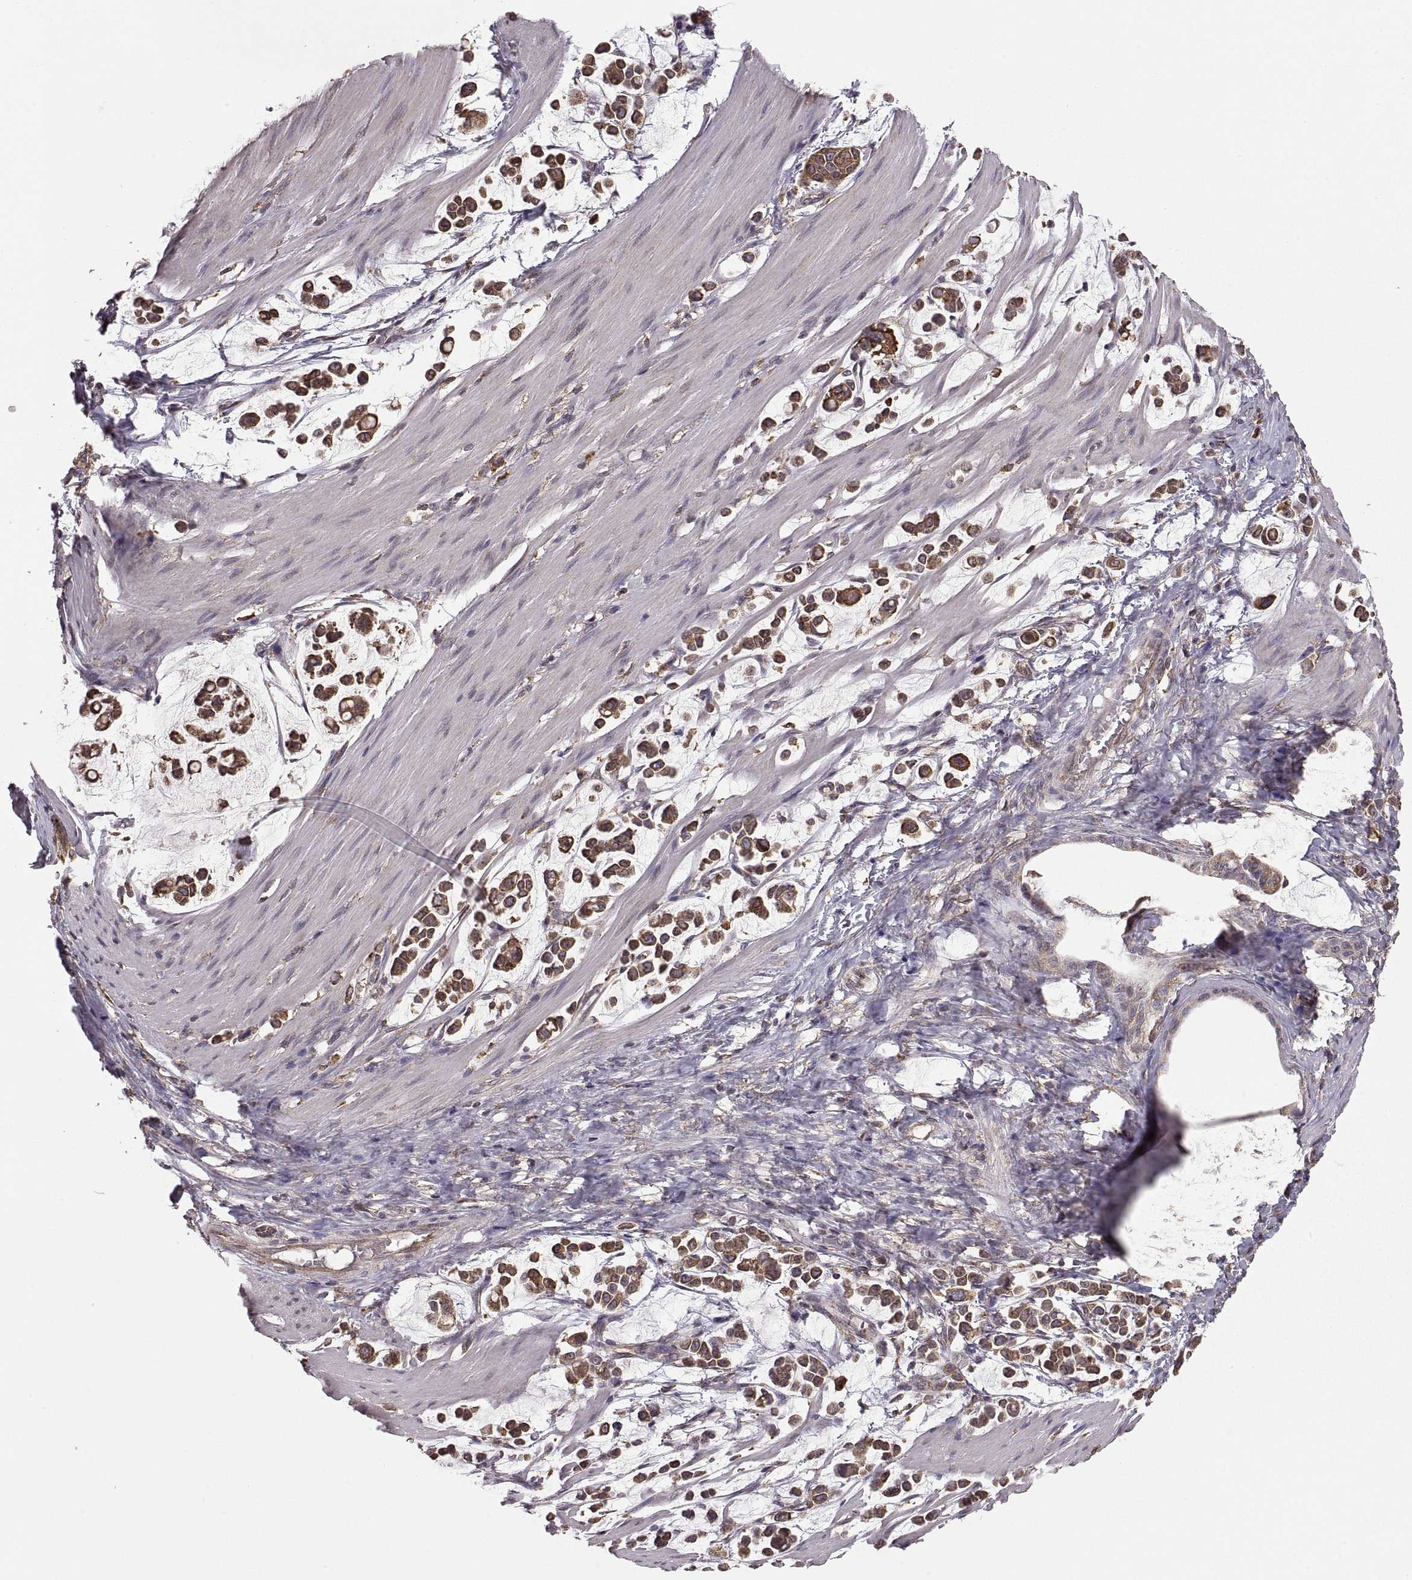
{"staining": {"intensity": "strong", "quantity": ">75%", "location": "cytoplasmic/membranous"}, "tissue": "stomach cancer", "cell_type": "Tumor cells", "image_type": "cancer", "snomed": [{"axis": "morphology", "description": "Adenocarcinoma, NOS"}, {"axis": "topography", "description": "Stomach"}], "caption": "Immunohistochemical staining of stomach cancer (adenocarcinoma) demonstrates high levels of strong cytoplasmic/membranous protein staining in approximately >75% of tumor cells. (Stains: DAB (3,3'-diaminobenzidine) in brown, nuclei in blue, Microscopy: brightfield microscopy at high magnification).", "gene": "PDIA3", "patient": {"sex": "male", "age": 82}}